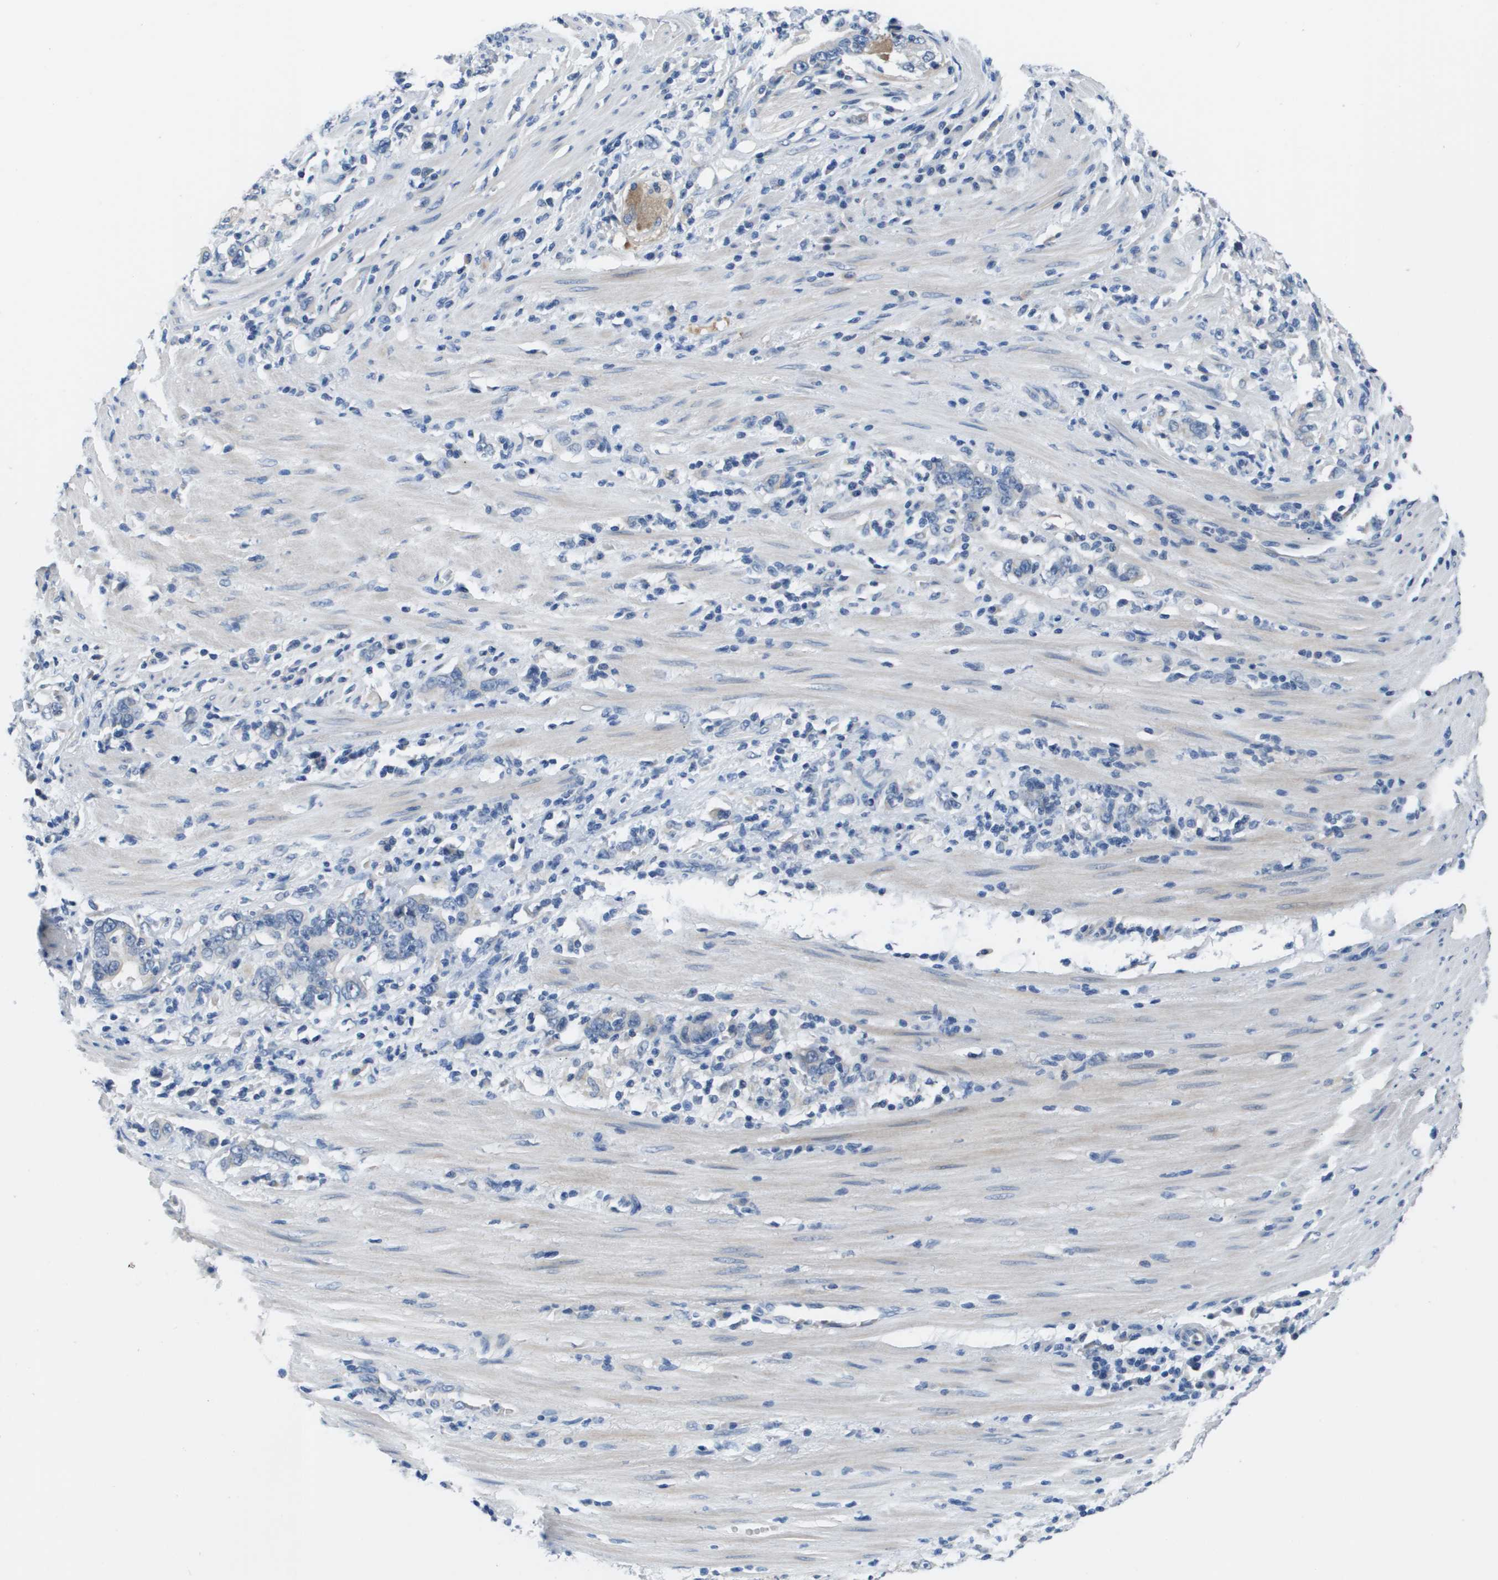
{"staining": {"intensity": "negative", "quantity": "none", "location": "none"}, "tissue": "stomach cancer", "cell_type": "Tumor cells", "image_type": "cancer", "snomed": [{"axis": "morphology", "description": "Adenocarcinoma, NOS"}, {"axis": "topography", "description": "Stomach, lower"}], "caption": "DAB immunohistochemical staining of adenocarcinoma (stomach) reveals no significant expression in tumor cells.", "gene": "NCS1", "patient": {"sex": "female", "age": 72}}